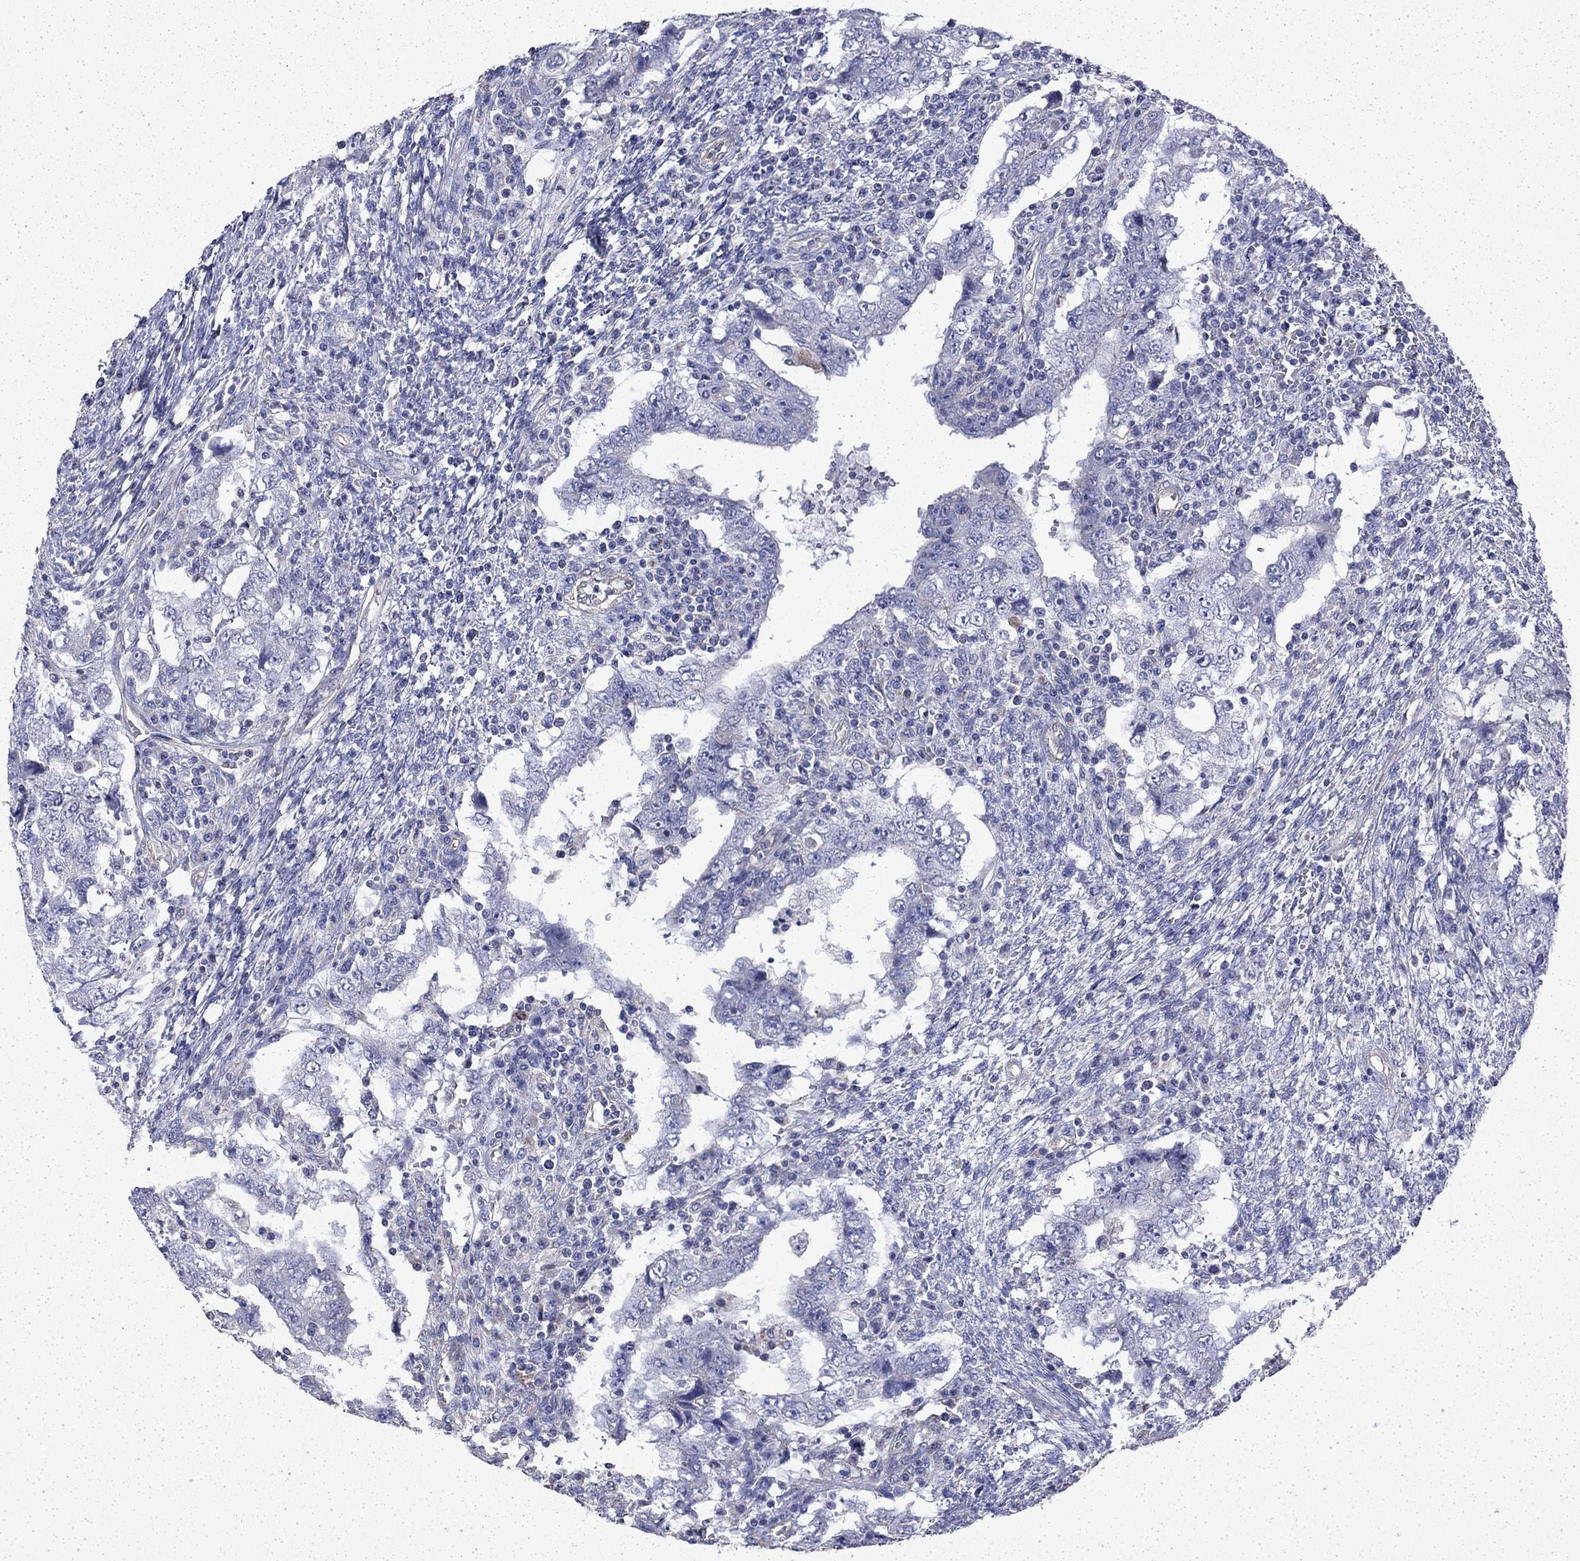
{"staining": {"intensity": "negative", "quantity": "none", "location": "none"}, "tissue": "testis cancer", "cell_type": "Tumor cells", "image_type": "cancer", "snomed": [{"axis": "morphology", "description": "Carcinoma, Embryonal, NOS"}, {"axis": "topography", "description": "Testis"}], "caption": "This is an immunohistochemistry (IHC) photomicrograph of embryonal carcinoma (testis). There is no positivity in tumor cells.", "gene": "DTNA", "patient": {"sex": "male", "age": 26}}